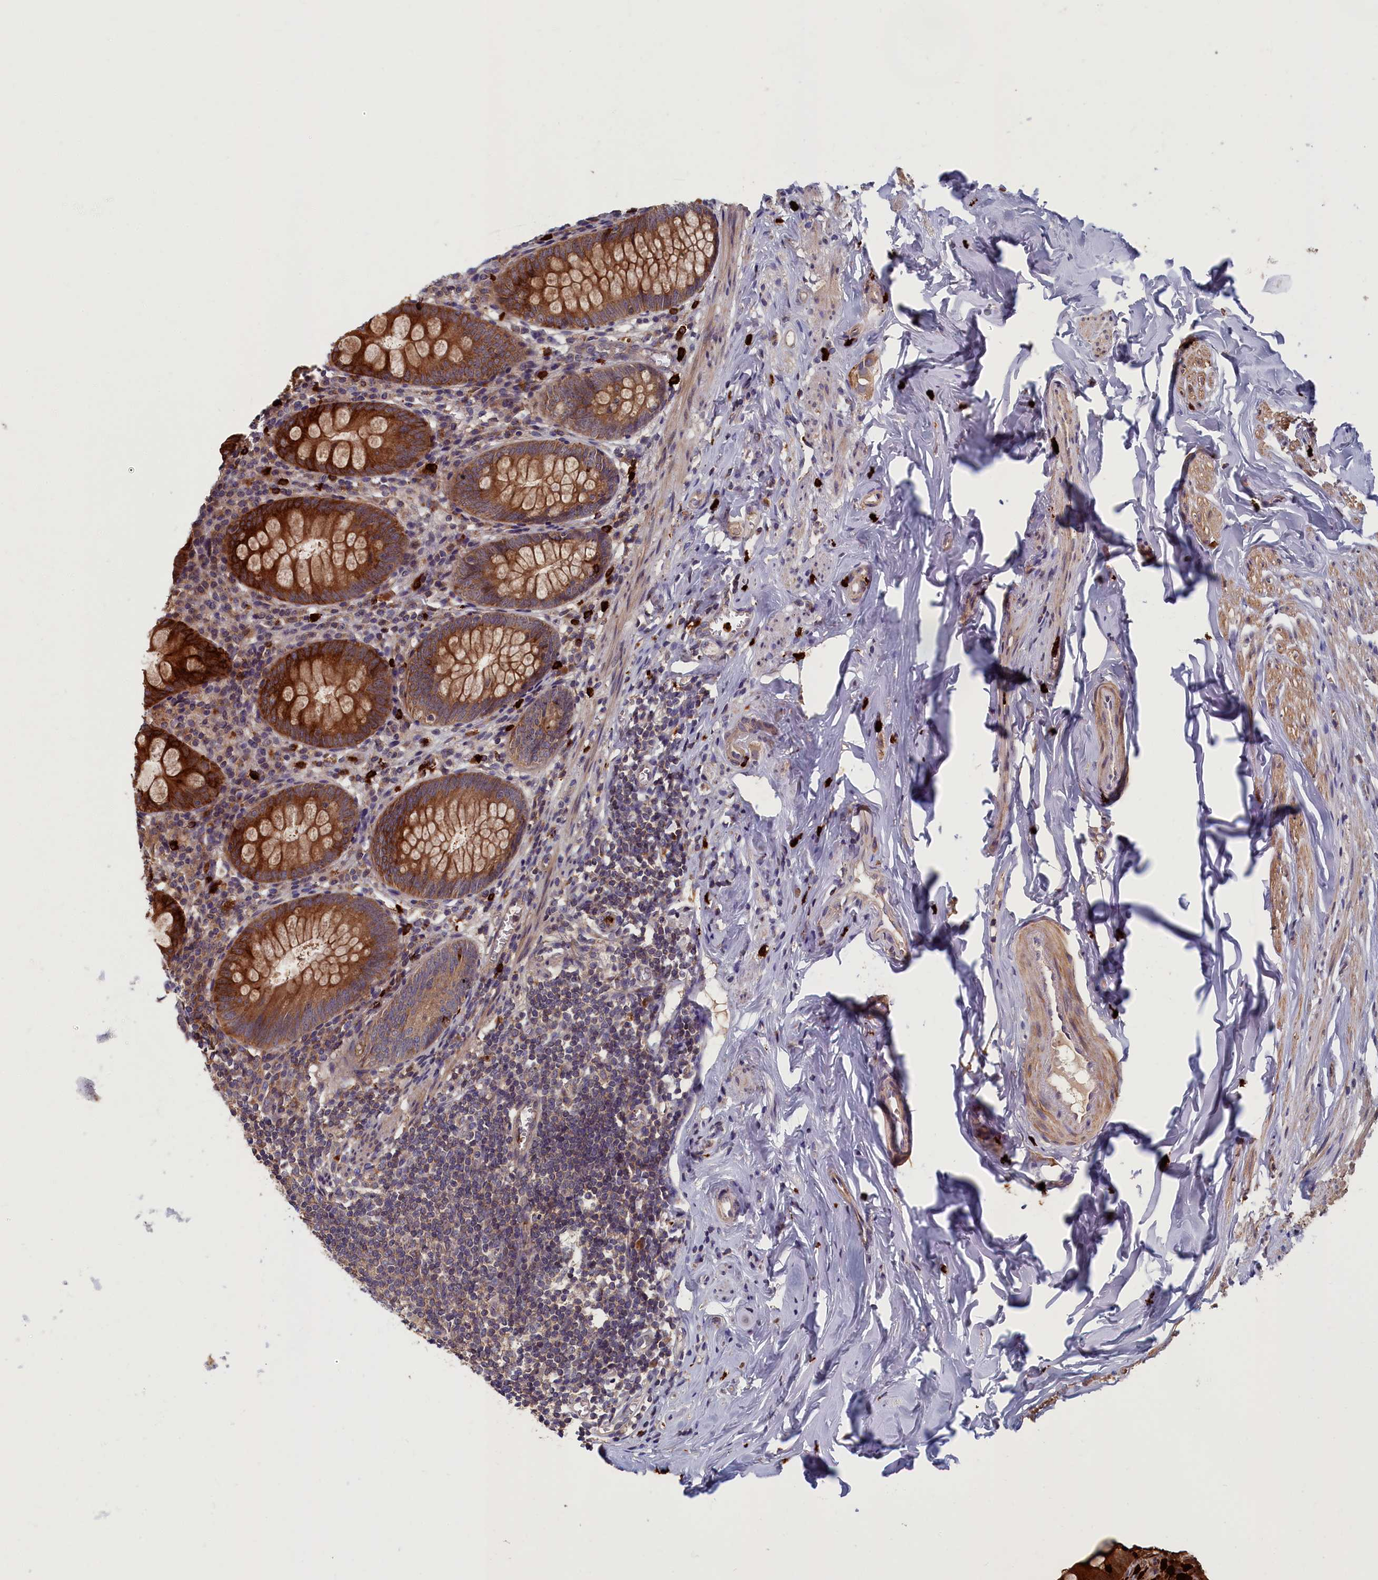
{"staining": {"intensity": "strong", "quantity": ">75%", "location": "cytoplasmic/membranous"}, "tissue": "appendix", "cell_type": "Glandular cells", "image_type": "normal", "snomed": [{"axis": "morphology", "description": "Normal tissue, NOS"}, {"axis": "topography", "description": "Appendix"}], "caption": "IHC photomicrograph of normal appendix stained for a protein (brown), which displays high levels of strong cytoplasmic/membranous positivity in about >75% of glandular cells.", "gene": "TNK2", "patient": {"sex": "female", "age": 51}}